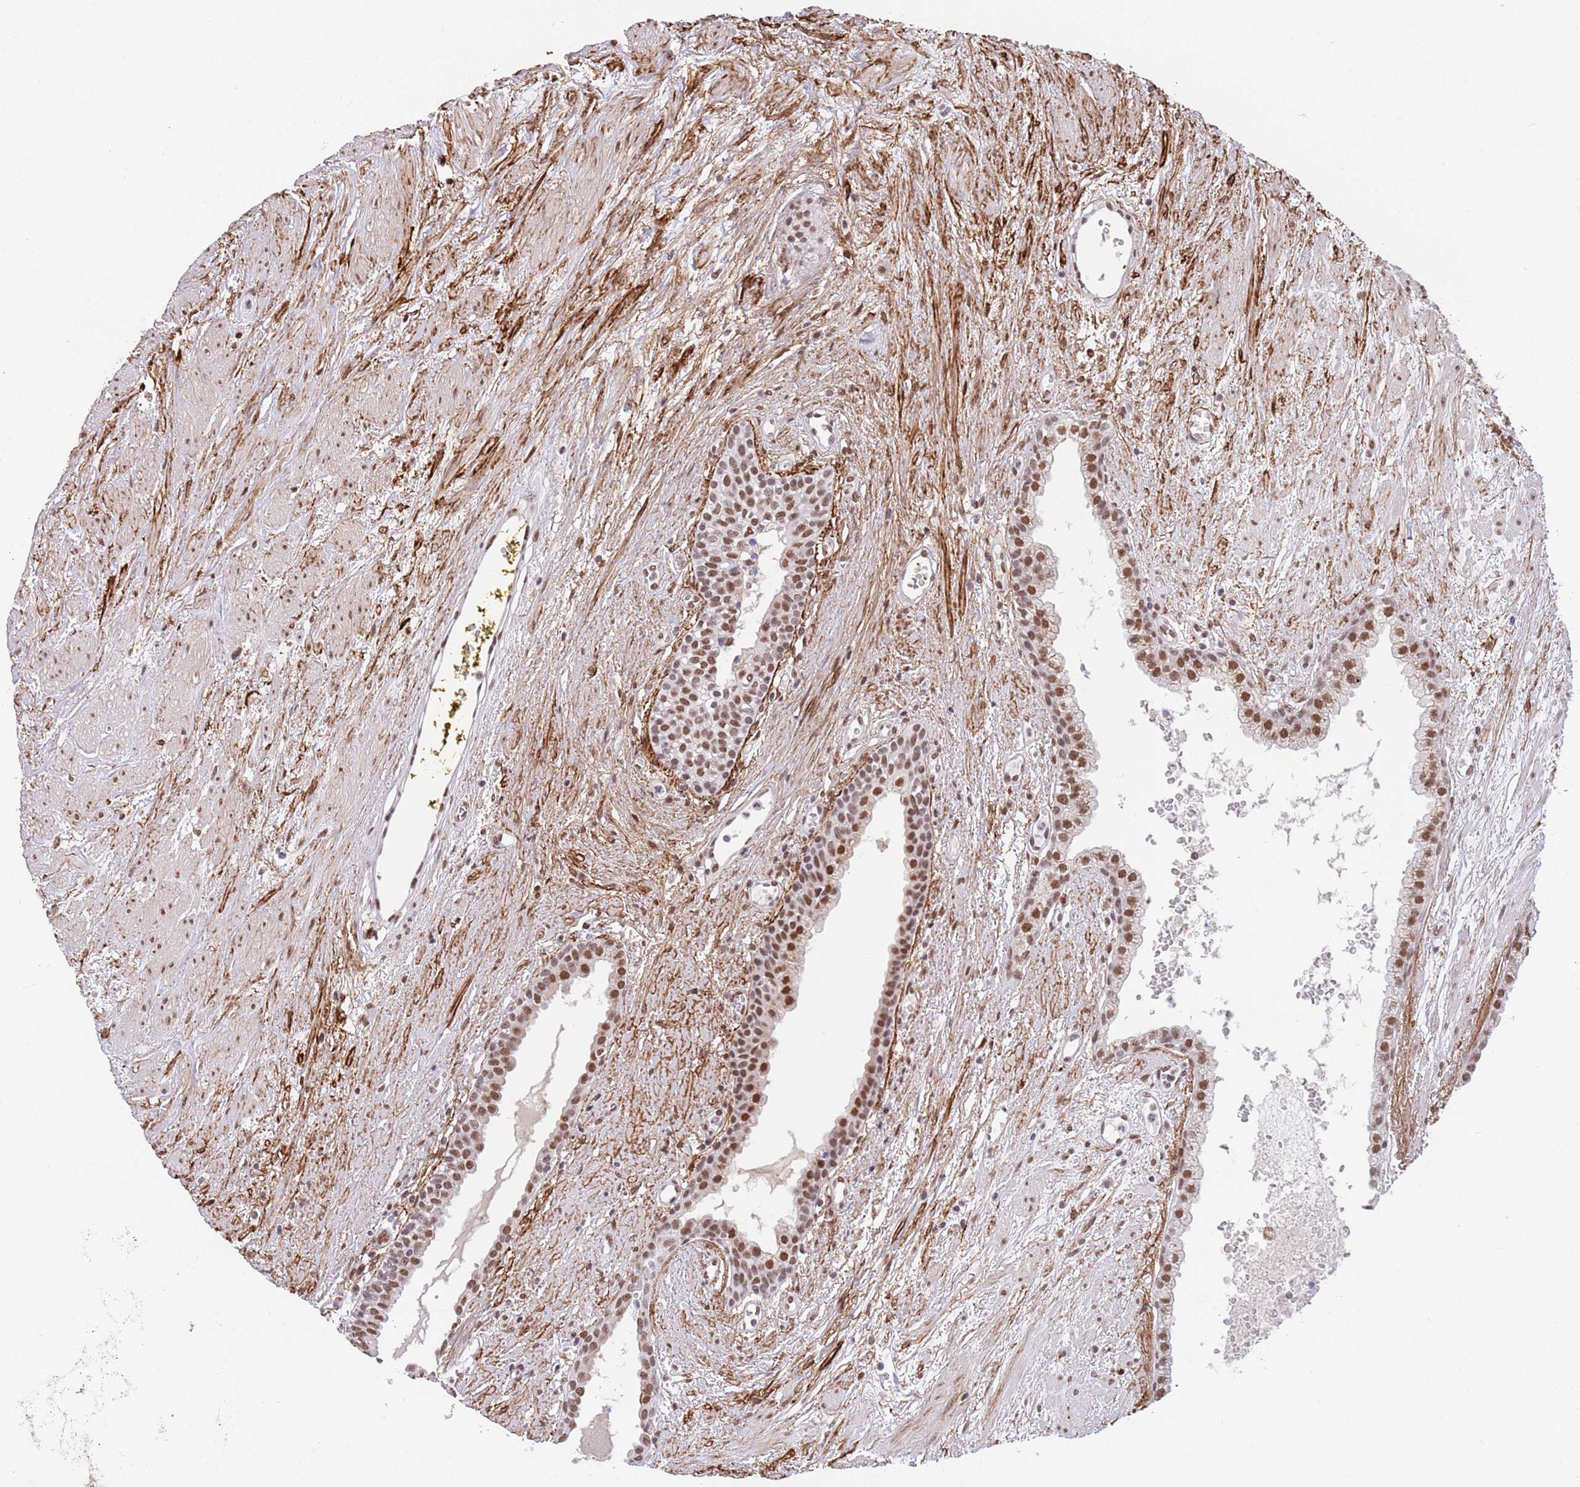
{"staining": {"intensity": "moderate", "quantity": ">75%", "location": "nuclear"}, "tissue": "prostate cancer", "cell_type": "Tumor cells", "image_type": "cancer", "snomed": [{"axis": "morphology", "description": "Adenocarcinoma, High grade"}, {"axis": "topography", "description": "Prostate"}], "caption": "Tumor cells reveal medium levels of moderate nuclear positivity in about >75% of cells in prostate cancer (high-grade adenocarcinoma).", "gene": "TRIM32", "patient": {"sex": "male", "age": 71}}